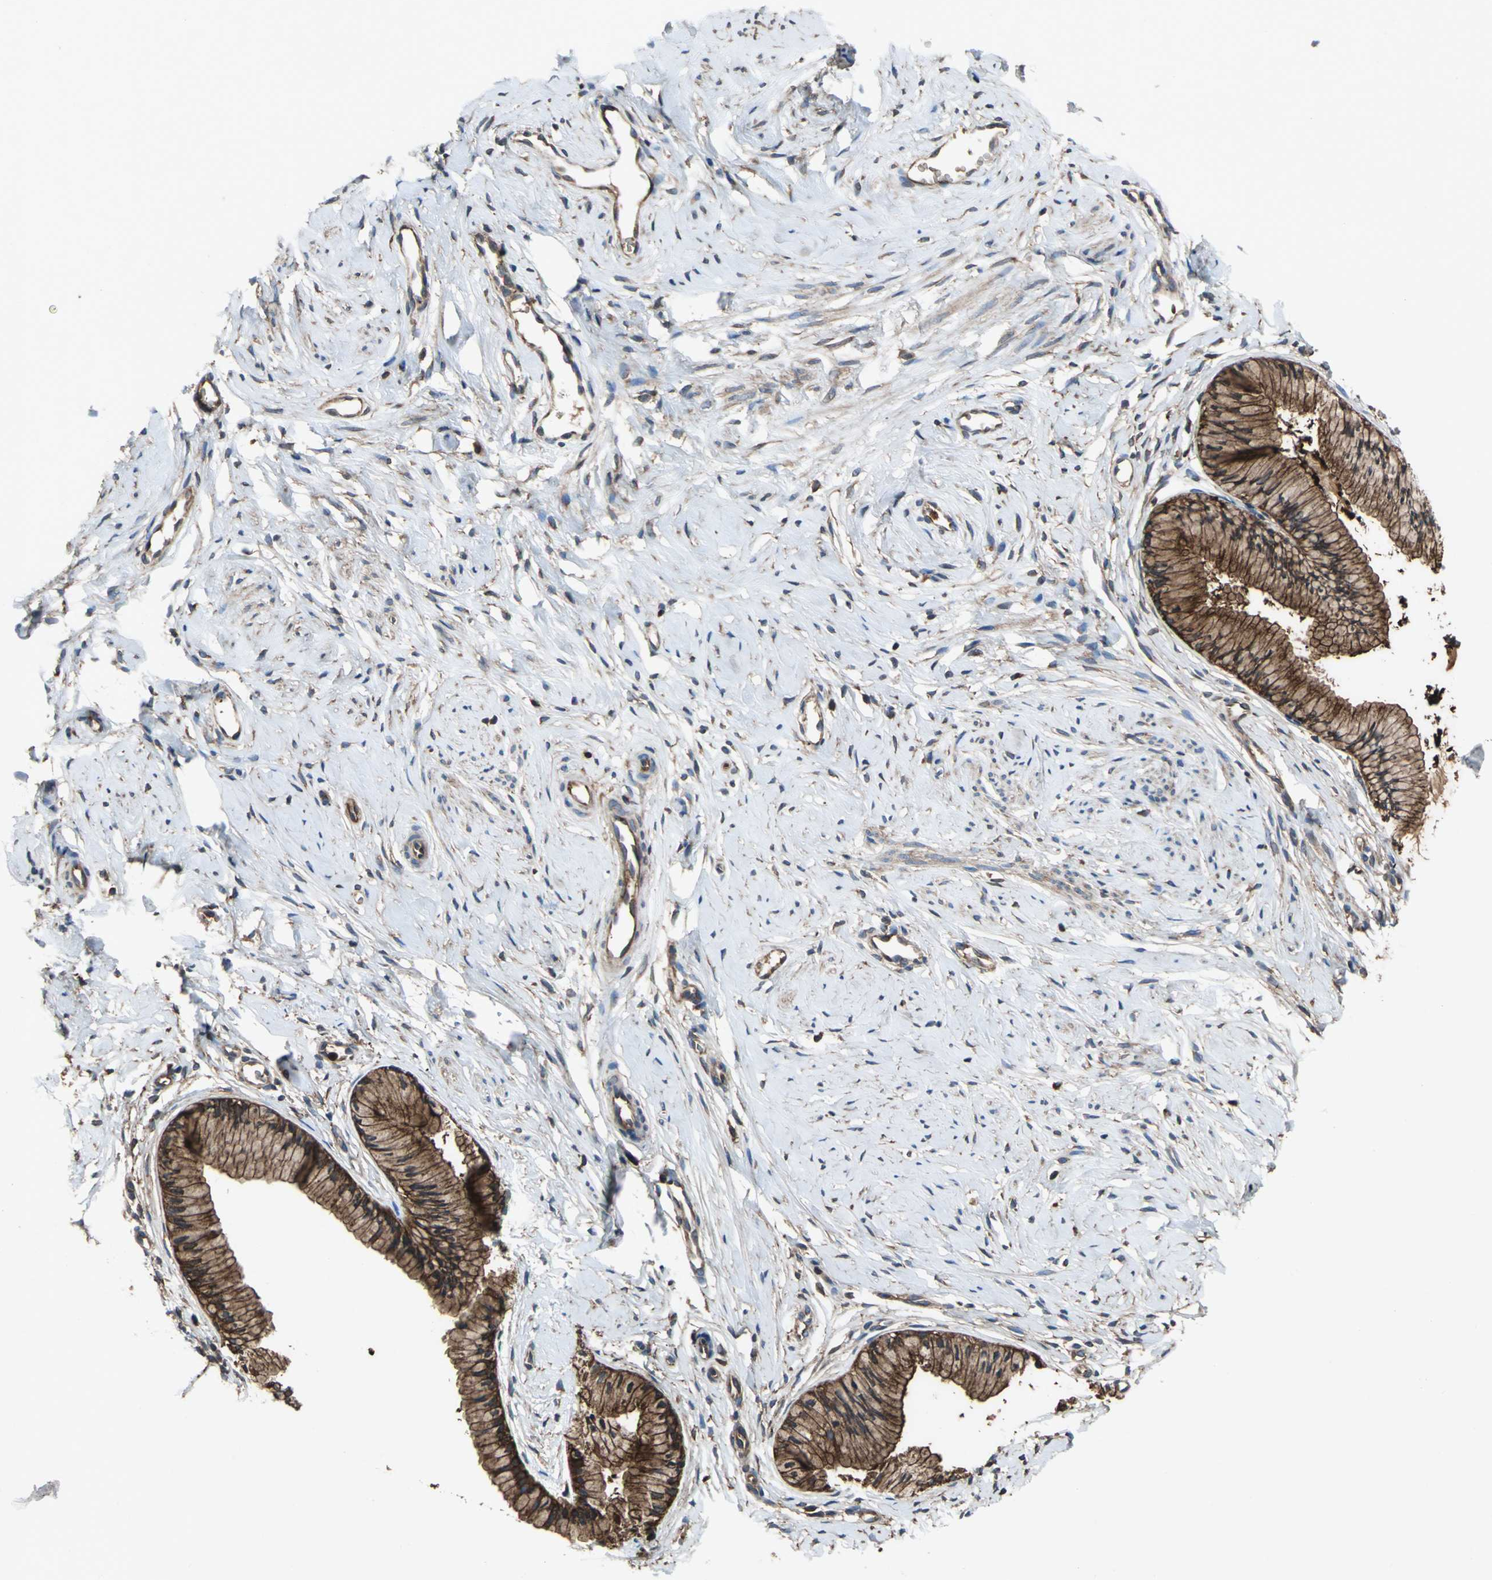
{"staining": {"intensity": "strong", "quantity": ">75%", "location": "cytoplasmic/membranous"}, "tissue": "cervix", "cell_type": "Glandular cells", "image_type": "normal", "snomed": [{"axis": "morphology", "description": "Normal tissue, NOS"}, {"axis": "topography", "description": "Cervix"}], "caption": "This histopathology image exhibits IHC staining of benign human cervix, with high strong cytoplasmic/membranous positivity in about >75% of glandular cells.", "gene": "CAPN1", "patient": {"sex": "female", "age": 46}}